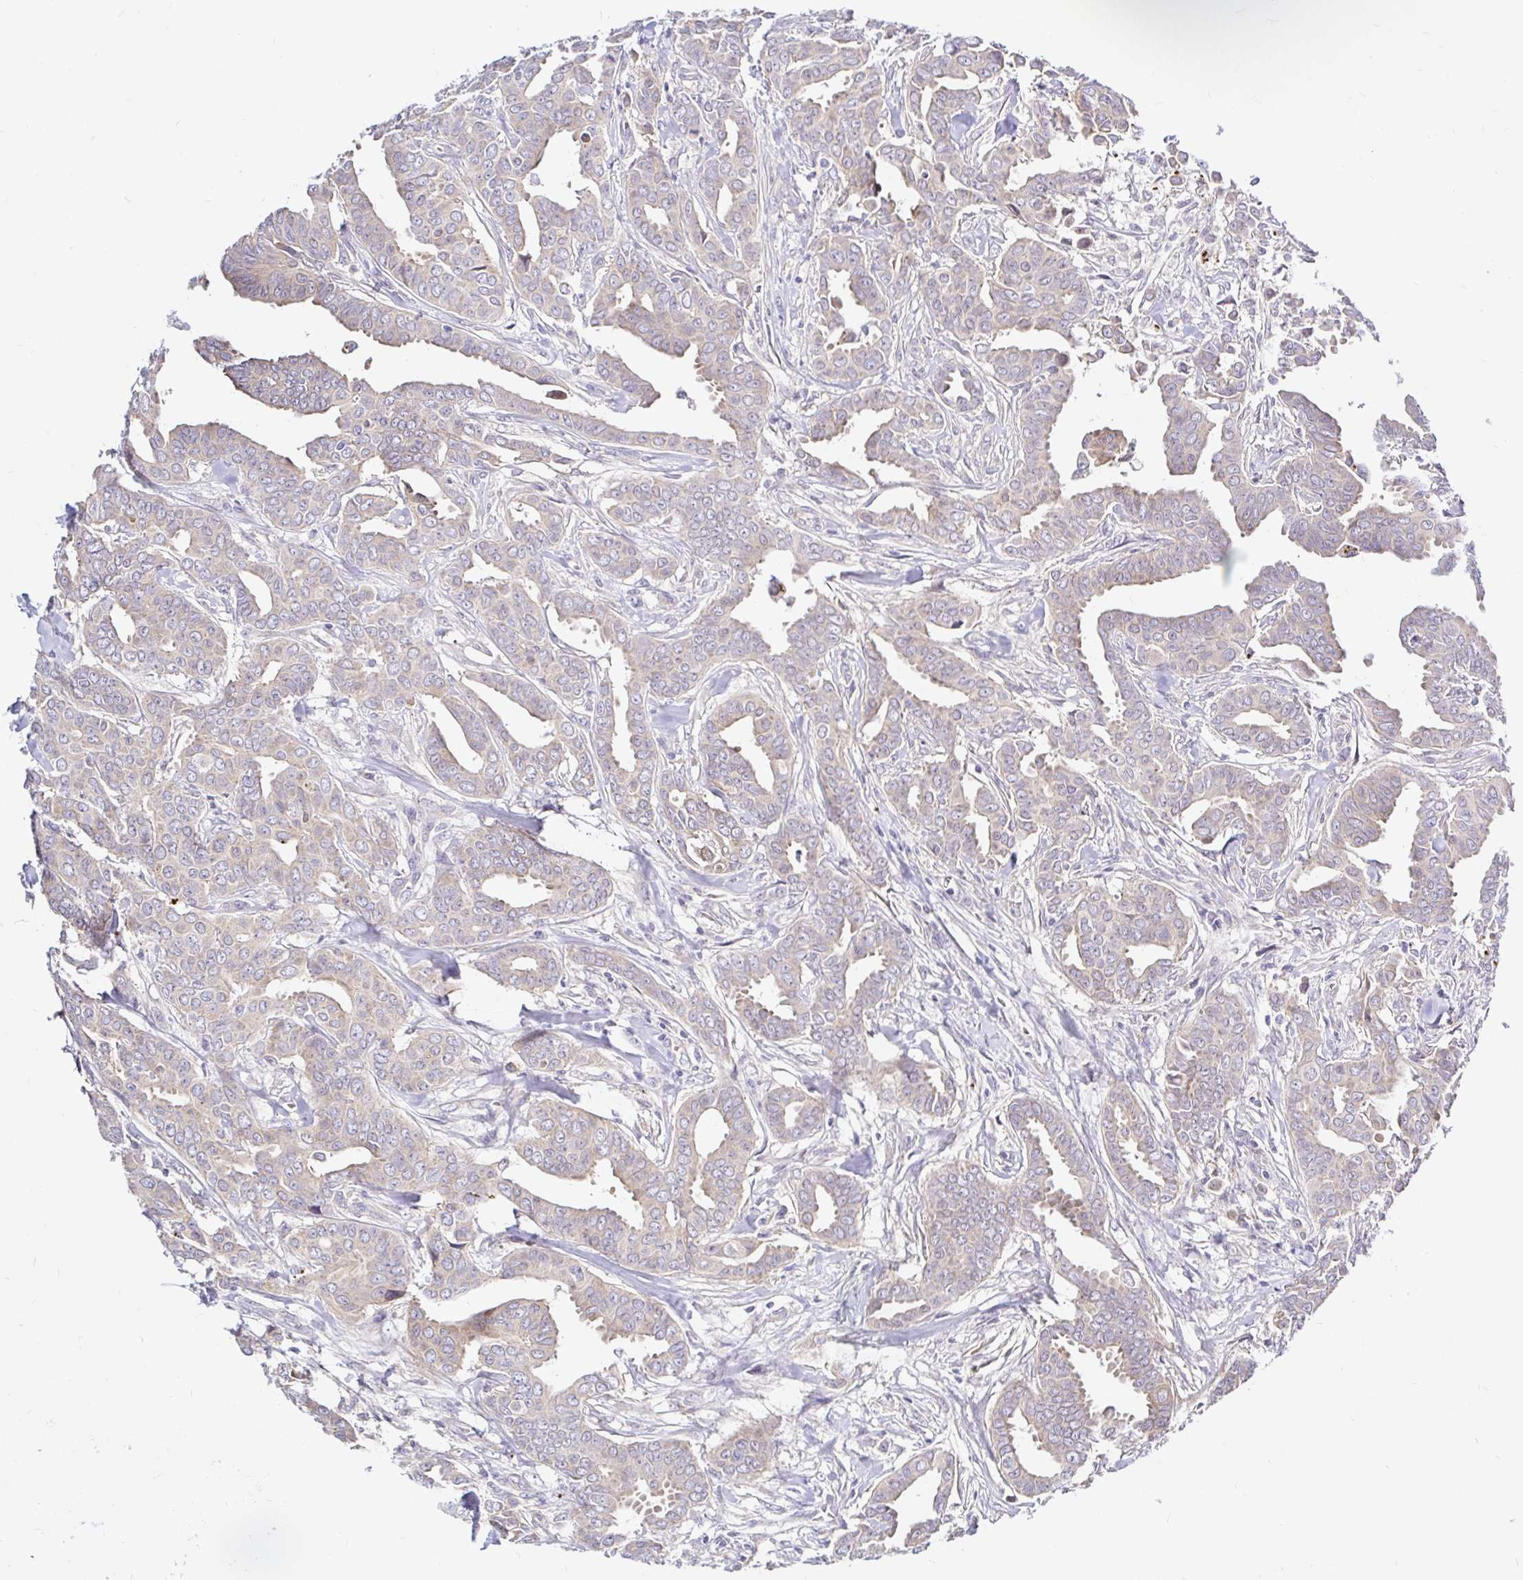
{"staining": {"intensity": "weak", "quantity": "25%-75%", "location": "cytoplasmic/membranous"}, "tissue": "breast cancer", "cell_type": "Tumor cells", "image_type": "cancer", "snomed": [{"axis": "morphology", "description": "Duct carcinoma"}, {"axis": "topography", "description": "Breast"}], "caption": "Breast invasive ductal carcinoma stained with a brown dye demonstrates weak cytoplasmic/membranous positive positivity in approximately 25%-75% of tumor cells.", "gene": "ARHGEF37", "patient": {"sex": "female", "age": 45}}